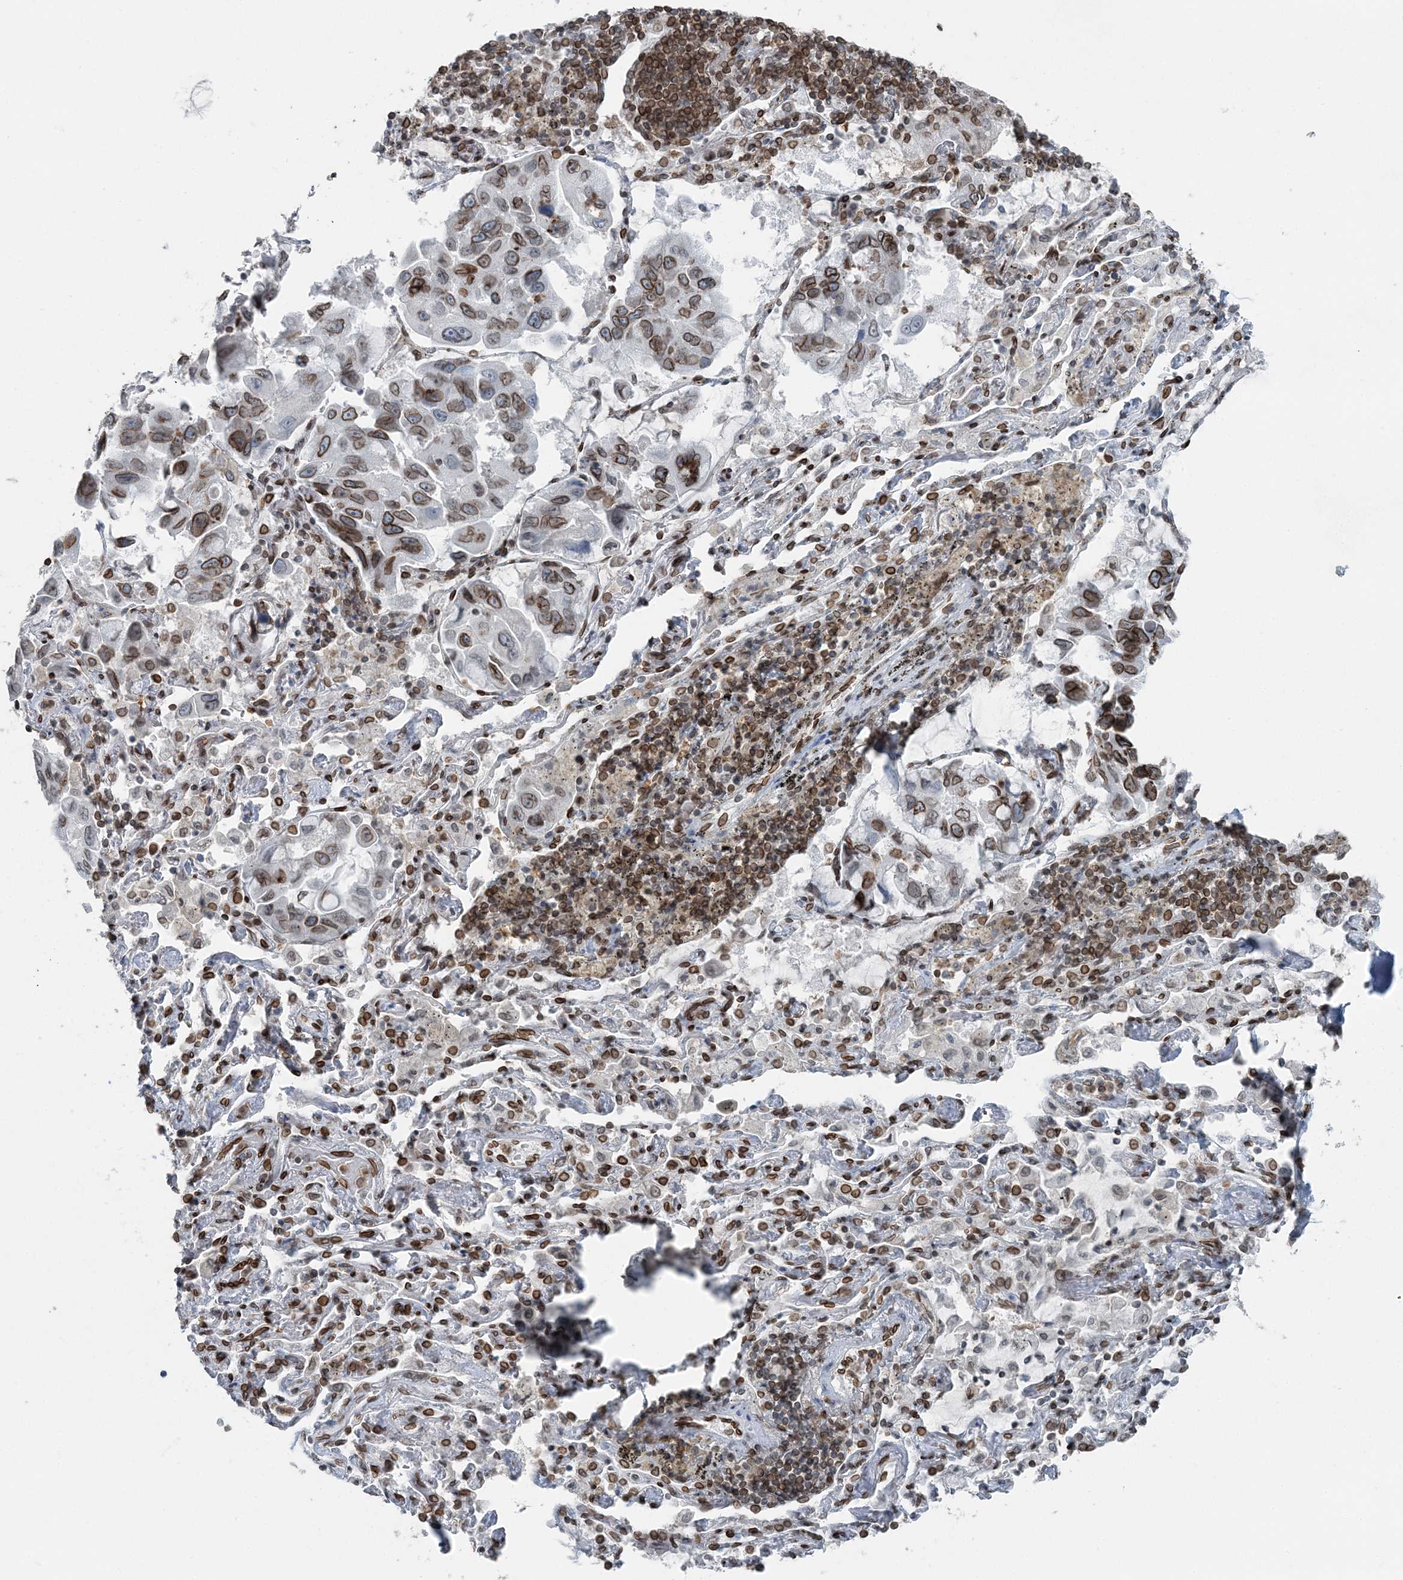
{"staining": {"intensity": "moderate", "quantity": ">75%", "location": "cytoplasmic/membranous,nuclear"}, "tissue": "lung cancer", "cell_type": "Tumor cells", "image_type": "cancer", "snomed": [{"axis": "morphology", "description": "Adenocarcinoma, NOS"}, {"axis": "topography", "description": "Lung"}], "caption": "Immunohistochemistry (IHC) staining of lung cancer (adenocarcinoma), which demonstrates medium levels of moderate cytoplasmic/membranous and nuclear expression in about >75% of tumor cells indicating moderate cytoplasmic/membranous and nuclear protein expression. The staining was performed using DAB (3,3'-diaminobenzidine) (brown) for protein detection and nuclei were counterstained in hematoxylin (blue).", "gene": "GJD4", "patient": {"sex": "male", "age": 64}}